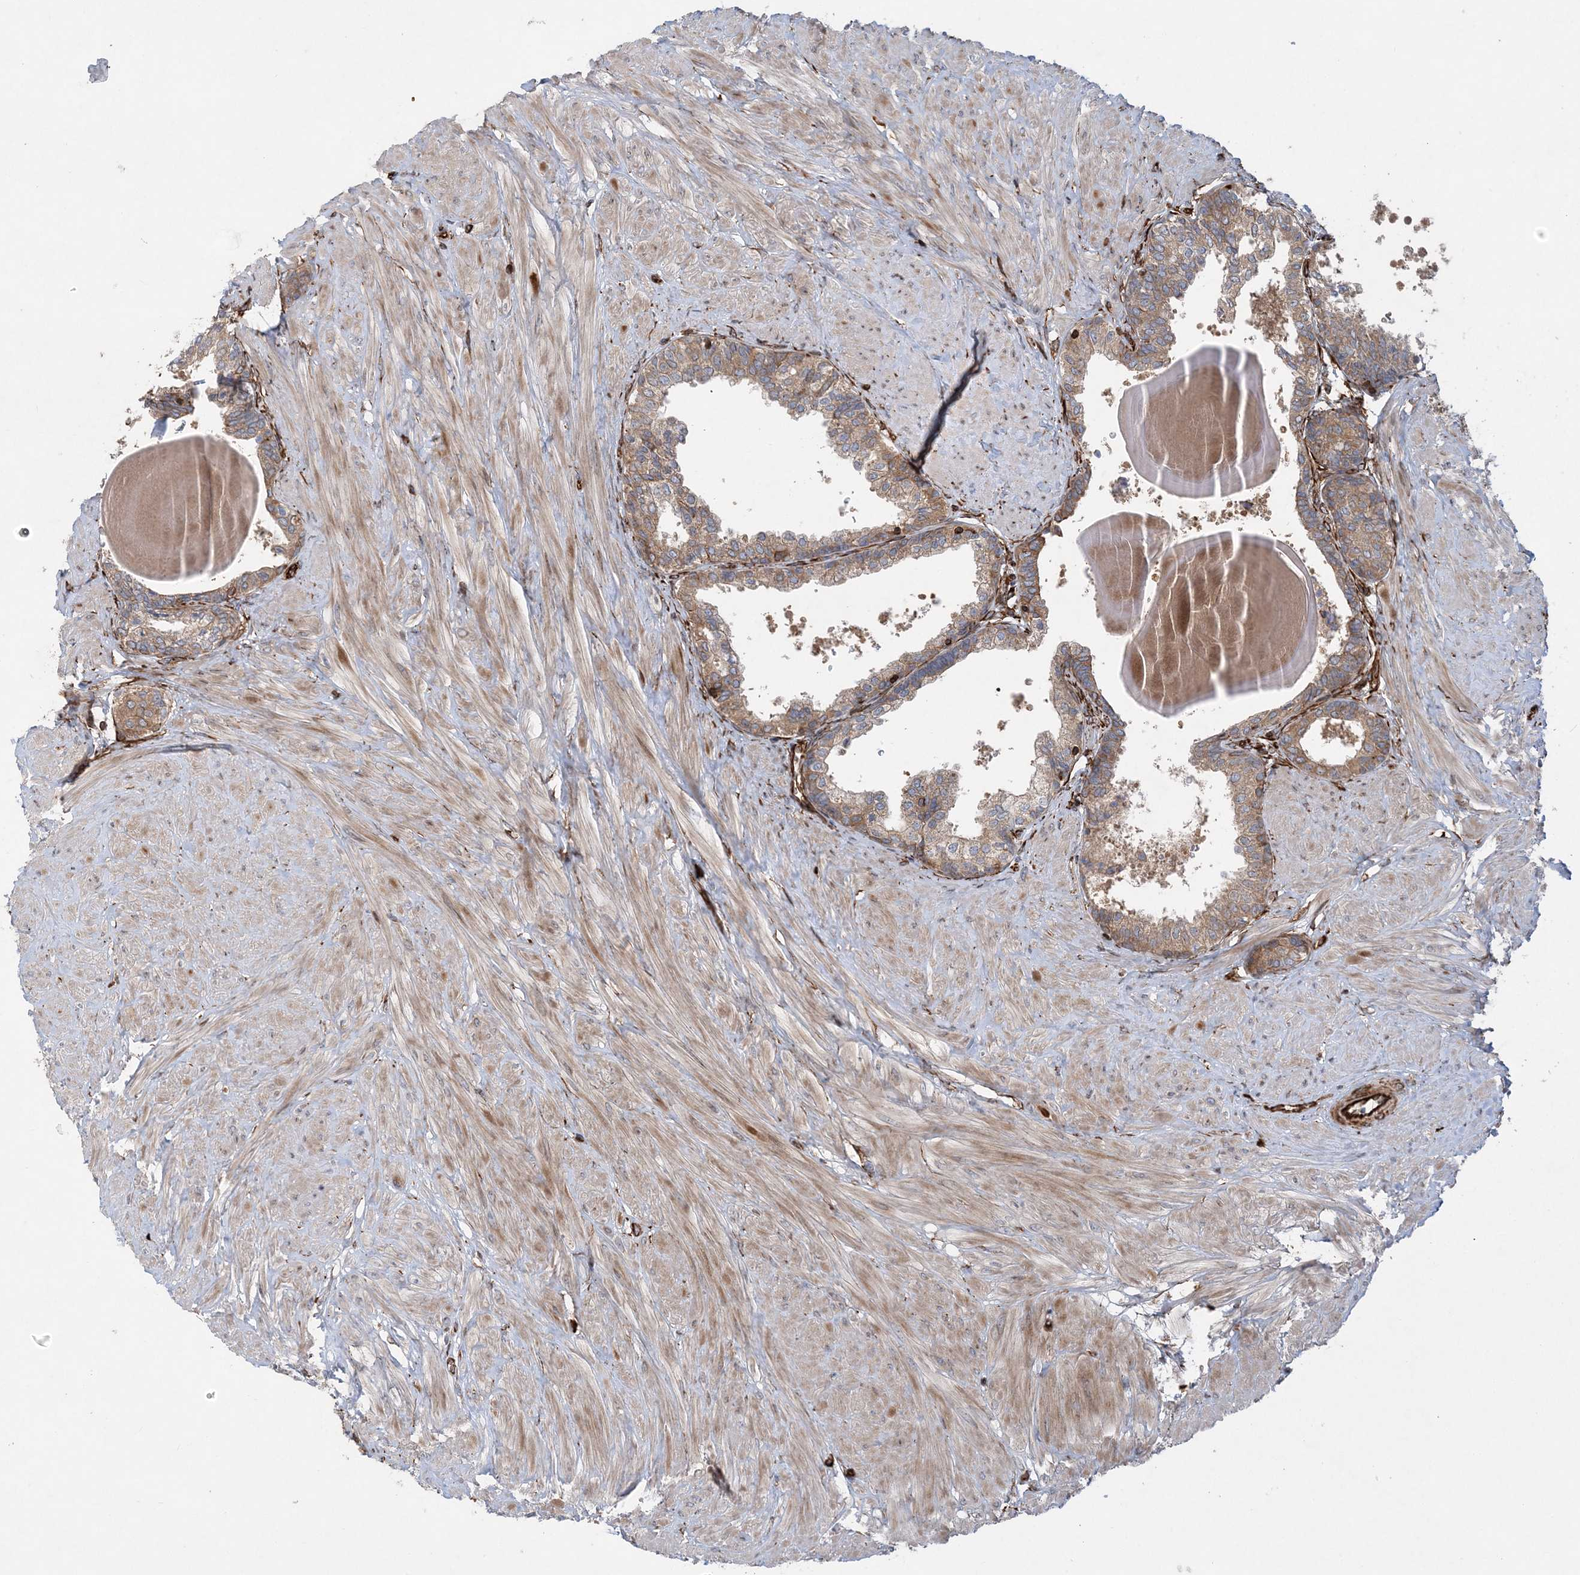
{"staining": {"intensity": "moderate", "quantity": ">75%", "location": "cytoplasmic/membranous"}, "tissue": "prostate", "cell_type": "Glandular cells", "image_type": "normal", "snomed": [{"axis": "morphology", "description": "Normal tissue, NOS"}, {"axis": "topography", "description": "Prostate"}], "caption": "Protein staining by immunohistochemistry (IHC) exhibits moderate cytoplasmic/membranous positivity in about >75% of glandular cells in benign prostate. The staining is performed using DAB brown chromogen to label protein expression. The nuclei are counter-stained blue using hematoxylin.", "gene": "FAM114A2", "patient": {"sex": "male", "age": 48}}